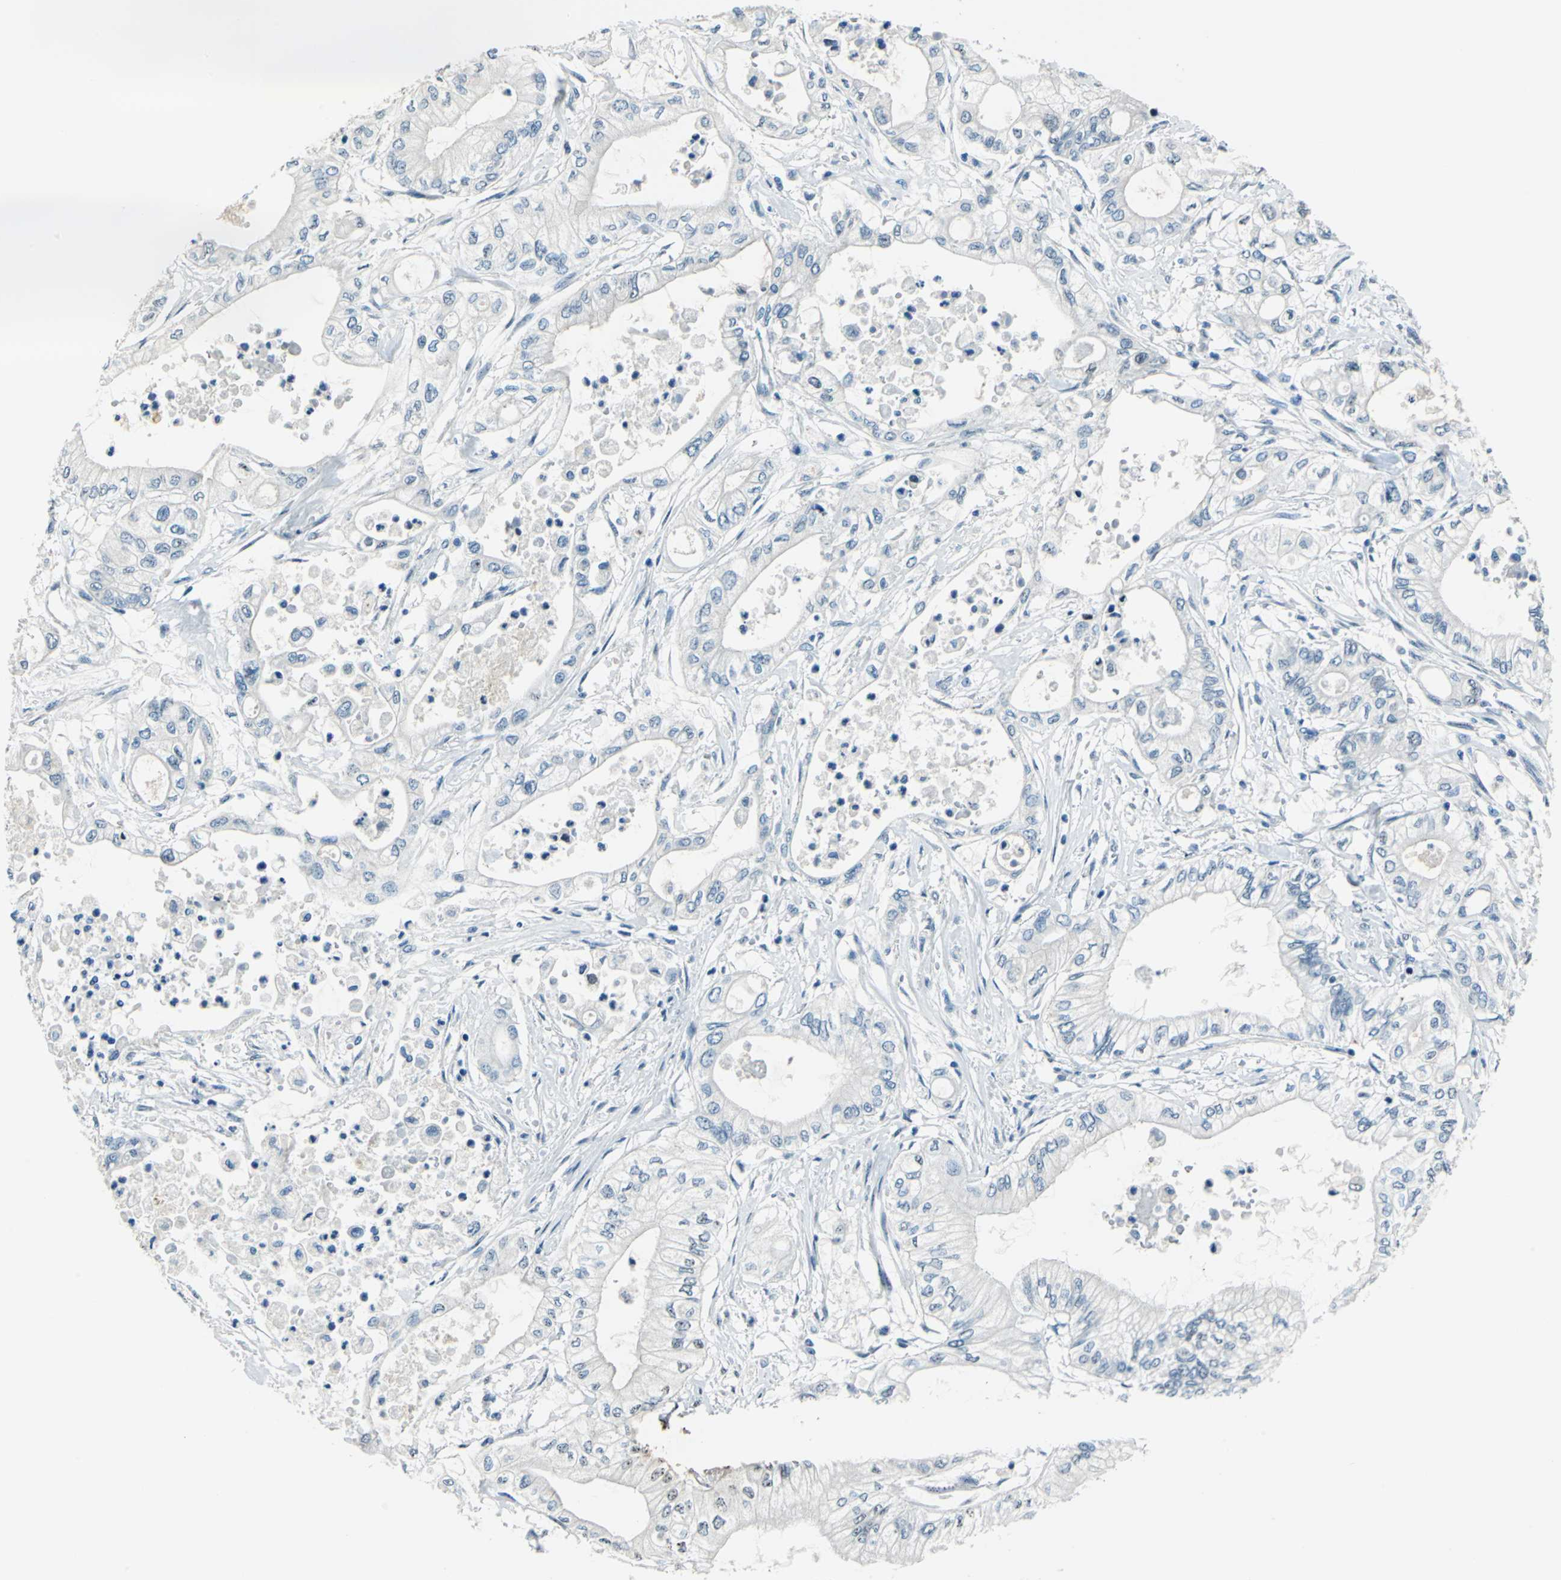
{"staining": {"intensity": "negative", "quantity": "none", "location": "none"}, "tissue": "pancreatic cancer", "cell_type": "Tumor cells", "image_type": "cancer", "snomed": [{"axis": "morphology", "description": "Adenocarcinoma, NOS"}, {"axis": "topography", "description": "Pancreas"}], "caption": "Histopathology image shows no significant protein positivity in tumor cells of pancreatic cancer (adenocarcinoma).", "gene": "HCFC2", "patient": {"sex": "male", "age": 79}}